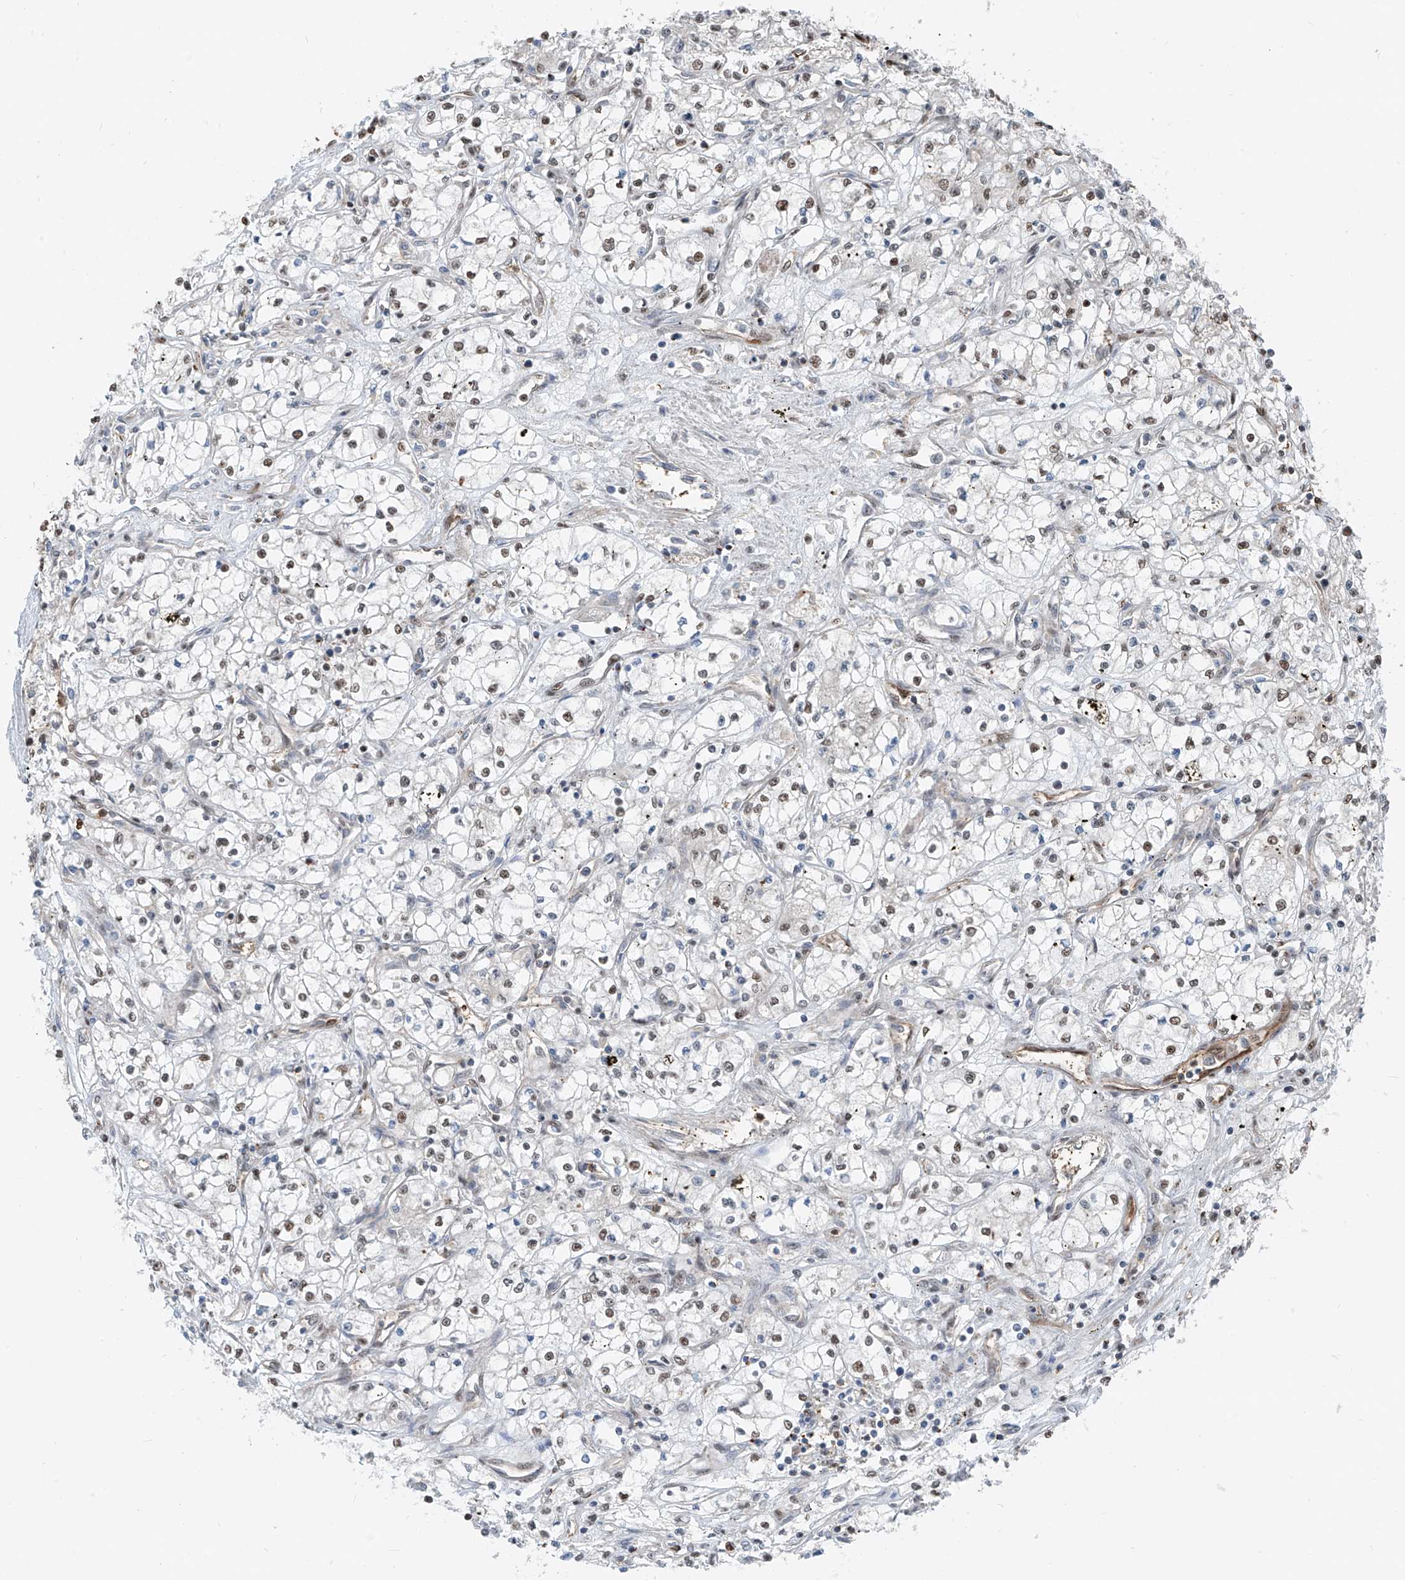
{"staining": {"intensity": "moderate", "quantity": "25%-75%", "location": "nuclear"}, "tissue": "renal cancer", "cell_type": "Tumor cells", "image_type": "cancer", "snomed": [{"axis": "morphology", "description": "Adenocarcinoma, NOS"}, {"axis": "topography", "description": "Kidney"}], "caption": "A micrograph of renal cancer (adenocarcinoma) stained for a protein displays moderate nuclear brown staining in tumor cells. The protein is shown in brown color, while the nuclei are stained blue.", "gene": "RBP7", "patient": {"sex": "male", "age": 59}}